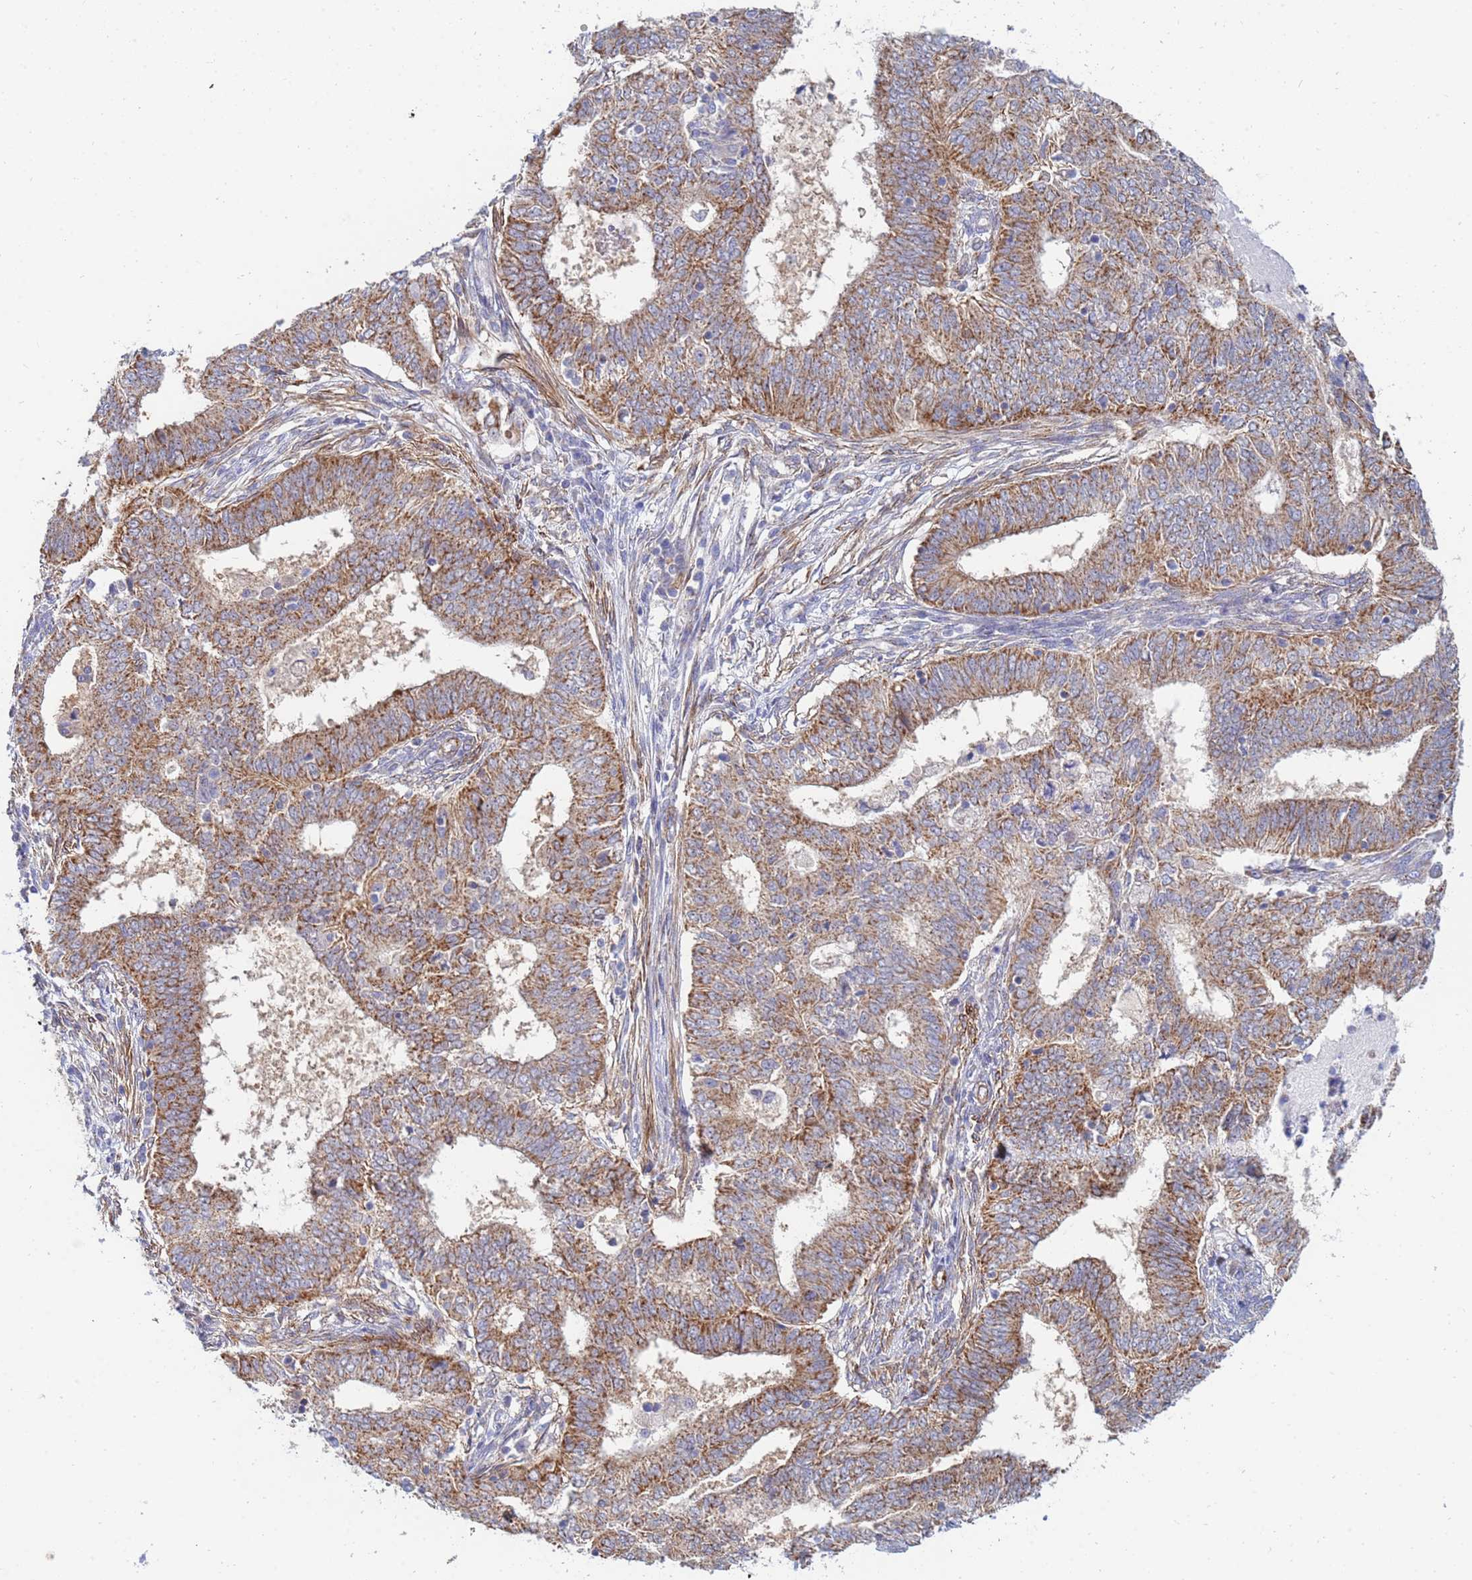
{"staining": {"intensity": "moderate", "quantity": ">75%", "location": "cytoplasmic/membranous"}, "tissue": "endometrial cancer", "cell_type": "Tumor cells", "image_type": "cancer", "snomed": [{"axis": "morphology", "description": "Adenocarcinoma, NOS"}, {"axis": "topography", "description": "Endometrium"}], "caption": "This photomicrograph exhibits endometrial adenocarcinoma stained with immunohistochemistry to label a protein in brown. The cytoplasmic/membranous of tumor cells show moderate positivity for the protein. Nuclei are counter-stained blue.", "gene": "SDR39U1", "patient": {"sex": "female", "age": 62}}